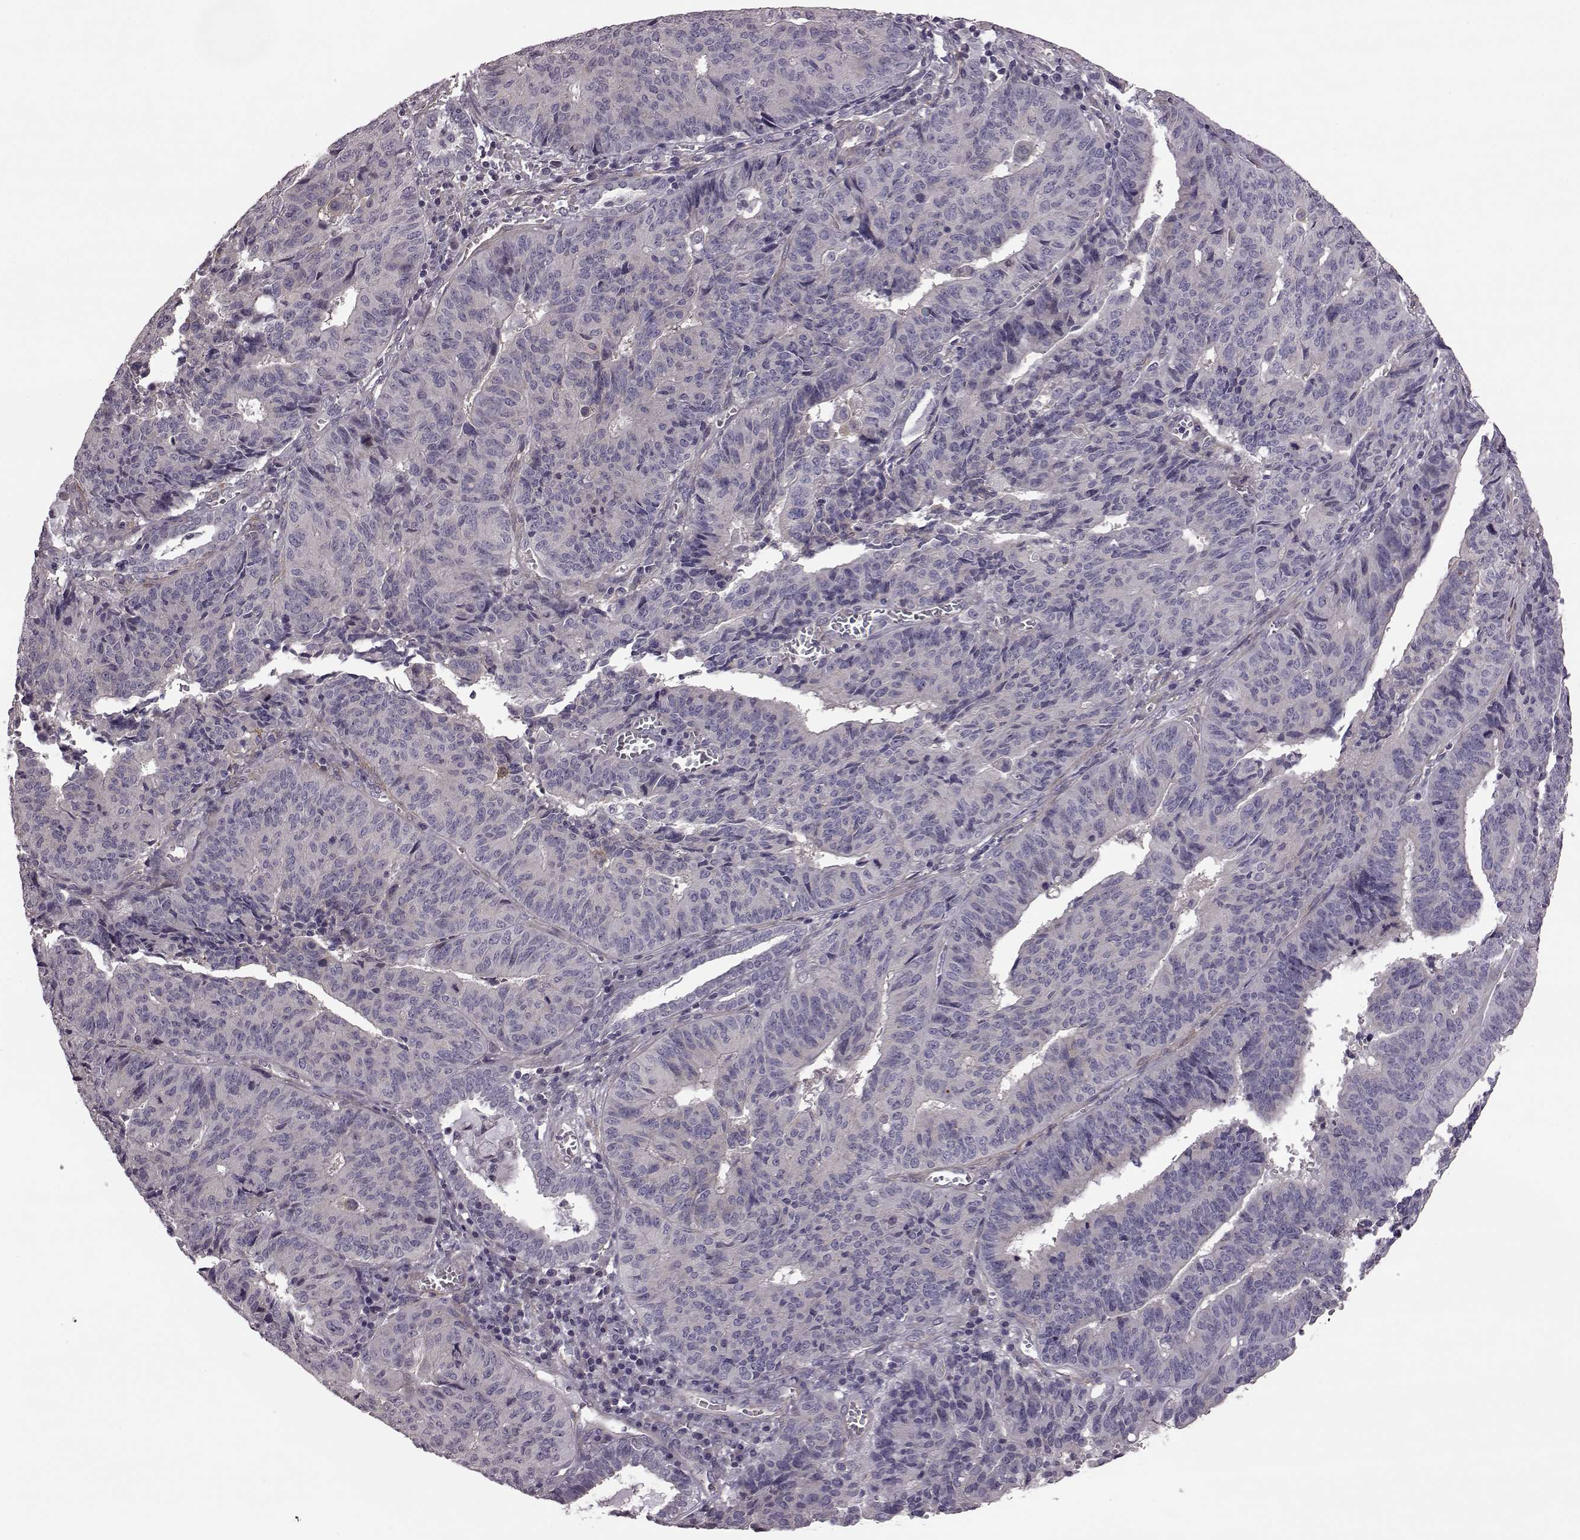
{"staining": {"intensity": "negative", "quantity": "none", "location": "none"}, "tissue": "endometrial cancer", "cell_type": "Tumor cells", "image_type": "cancer", "snomed": [{"axis": "morphology", "description": "Adenocarcinoma, NOS"}, {"axis": "topography", "description": "Endometrium"}], "caption": "IHC image of endometrial adenocarcinoma stained for a protein (brown), which displays no expression in tumor cells. Brightfield microscopy of IHC stained with DAB (brown) and hematoxylin (blue), captured at high magnification.", "gene": "GRK1", "patient": {"sex": "female", "age": 65}}